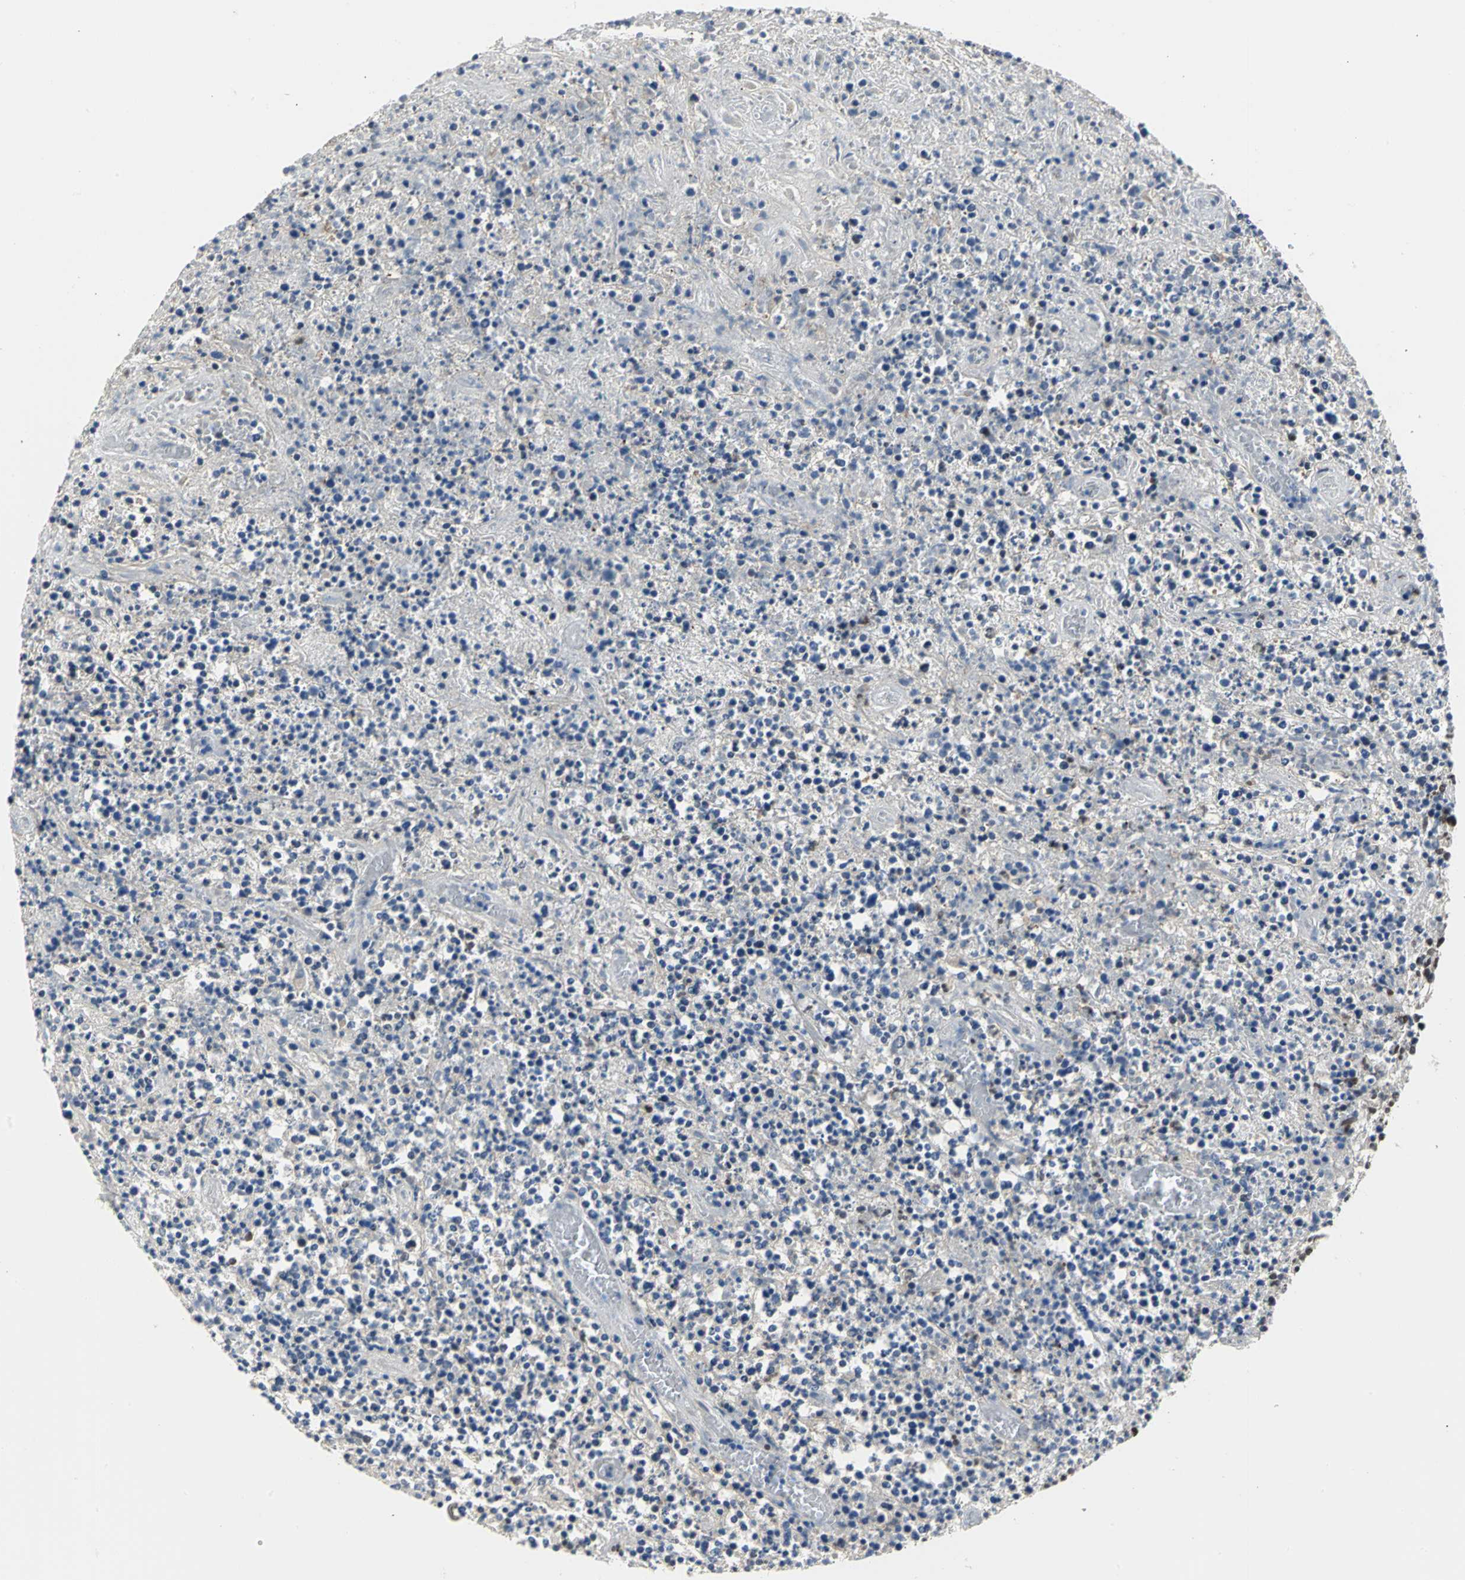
{"staining": {"intensity": "moderate", "quantity": ">75%", "location": "nuclear"}, "tissue": "lymphoma", "cell_type": "Tumor cells", "image_type": "cancer", "snomed": [{"axis": "morphology", "description": "Malignant lymphoma, non-Hodgkin's type, High grade"}, {"axis": "topography", "description": "Lymph node"}], "caption": "The histopathology image demonstrates immunohistochemical staining of lymphoma. There is moderate nuclear positivity is appreciated in approximately >75% of tumor cells. (DAB = brown stain, brightfield microscopy at high magnification).", "gene": "CCDC88C", "patient": {"sex": "female", "age": 84}}